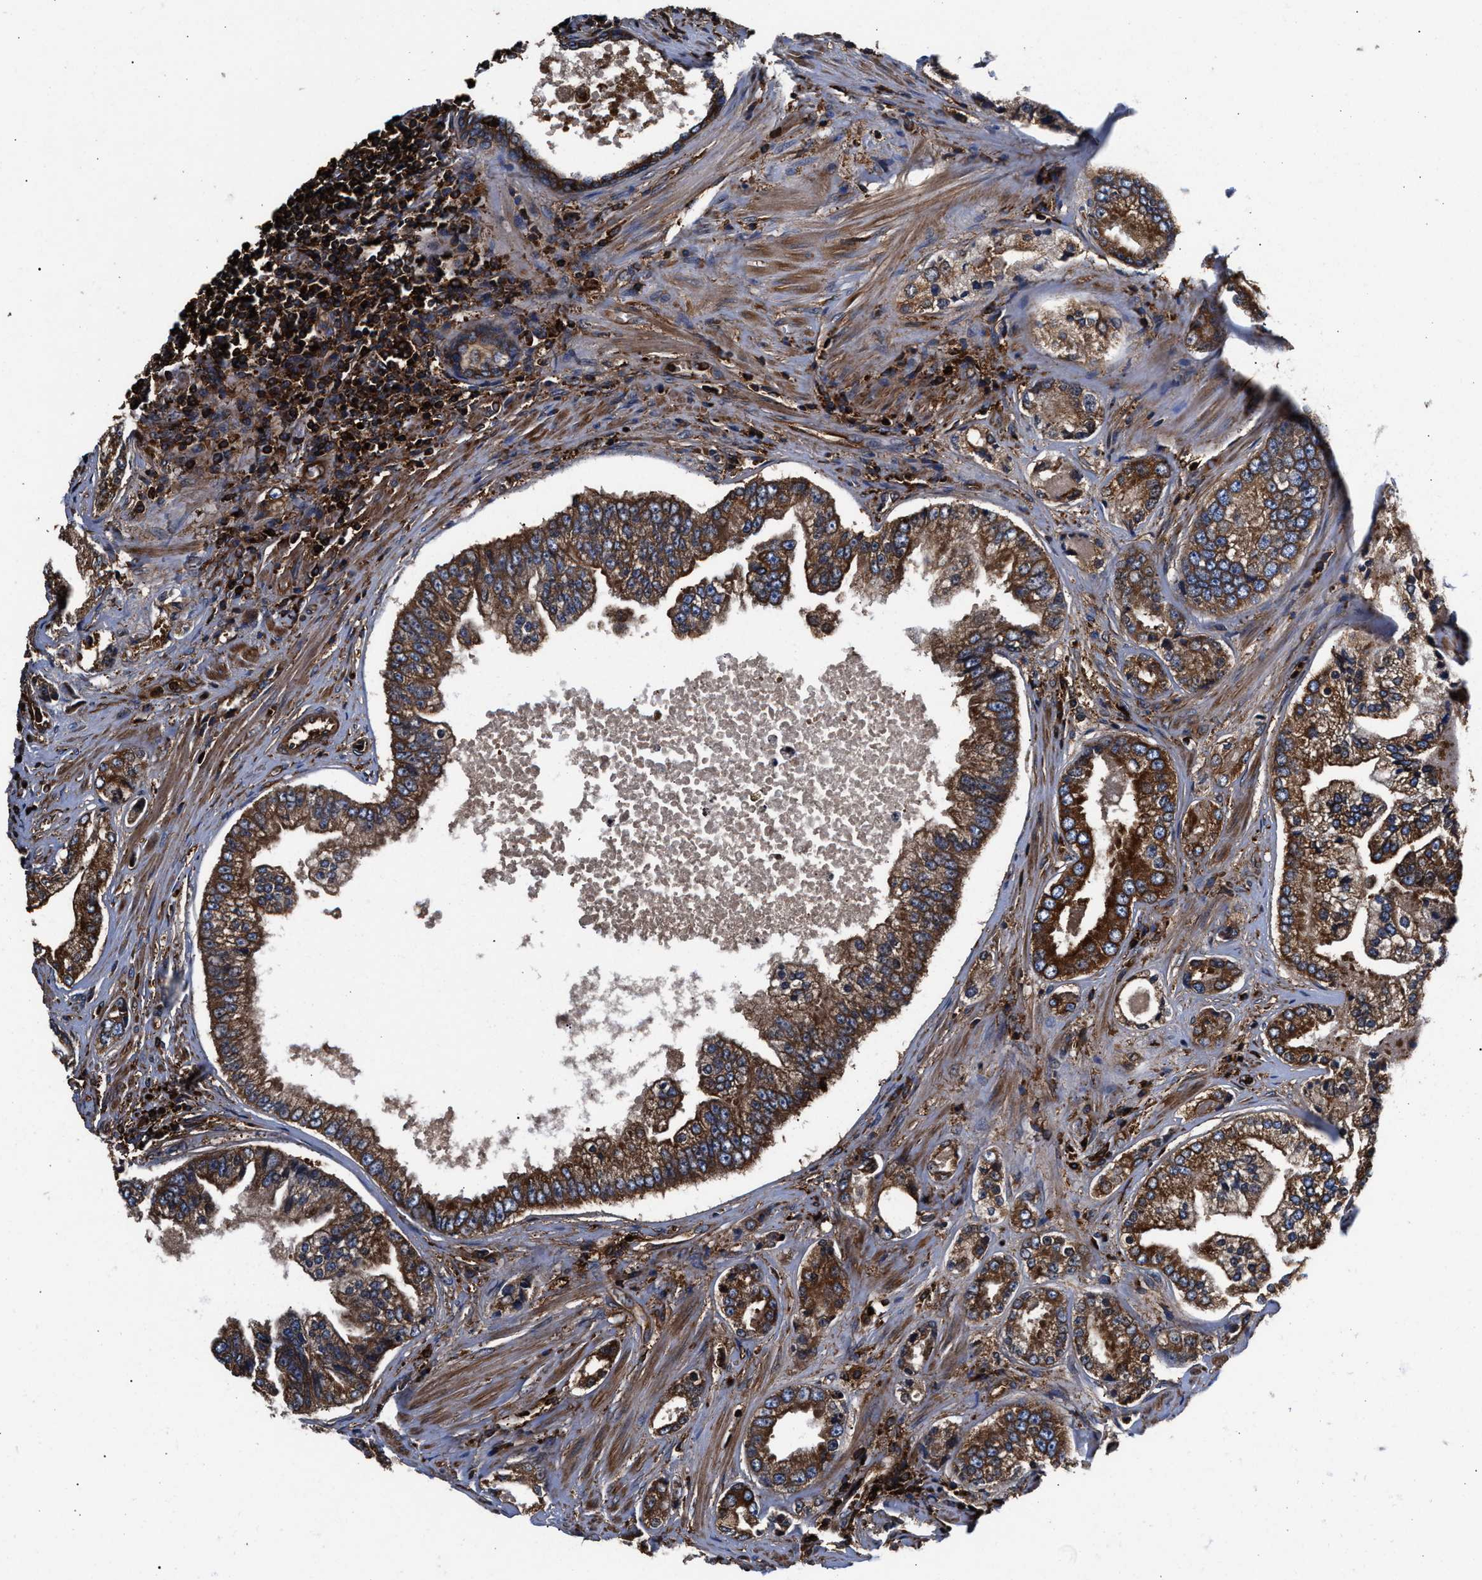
{"staining": {"intensity": "strong", "quantity": ">75%", "location": "cytoplasmic/membranous"}, "tissue": "prostate cancer", "cell_type": "Tumor cells", "image_type": "cancer", "snomed": [{"axis": "morphology", "description": "Adenocarcinoma, High grade"}, {"axis": "topography", "description": "Prostate"}], "caption": "IHC micrograph of prostate cancer (high-grade adenocarcinoma) stained for a protein (brown), which demonstrates high levels of strong cytoplasmic/membranous expression in approximately >75% of tumor cells.", "gene": "KYAT1", "patient": {"sex": "male", "age": 61}}